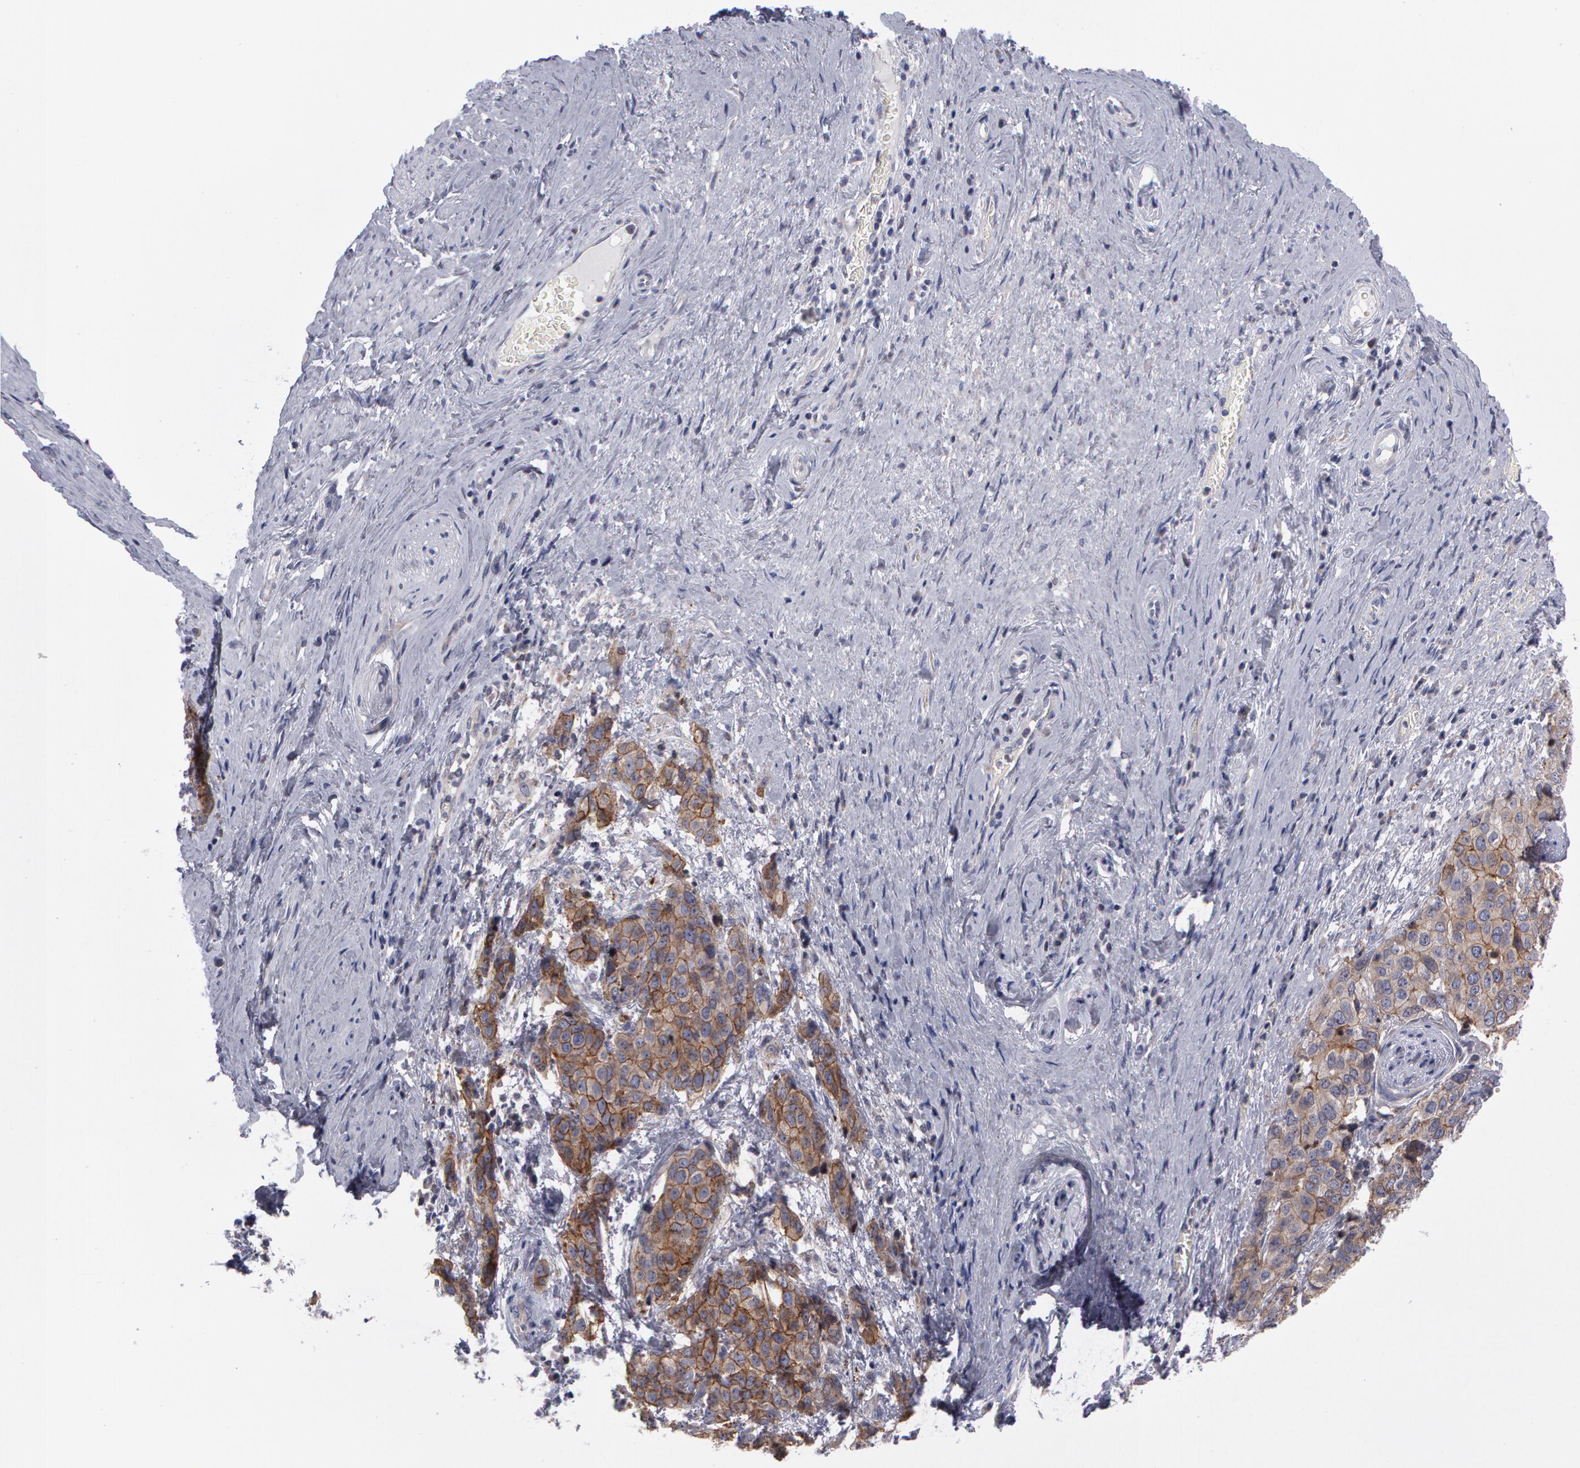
{"staining": {"intensity": "moderate", "quantity": ">75%", "location": "cytoplasmic/membranous"}, "tissue": "cervical cancer", "cell_type": "Tumor cells", "image_type": "cancer", "snomed": [{"axis": "morphology", "description": "Squamous cell carcinoma, NOS"}, {"axis": "topography", "description": "Cervix"}], "caption": "DAB (3,3'-diaminobenzidine) immunohistochemical staining of squamous cell carcinoma (cervical) exhibits moderate cytoplasmic/membranous protein positivity in about >75% of tumor cells. The protein is shown in brown color, while the nuclei are stained blue.", "gene": "ERBB2", "patient": {"sex": "female", "age": 54}}